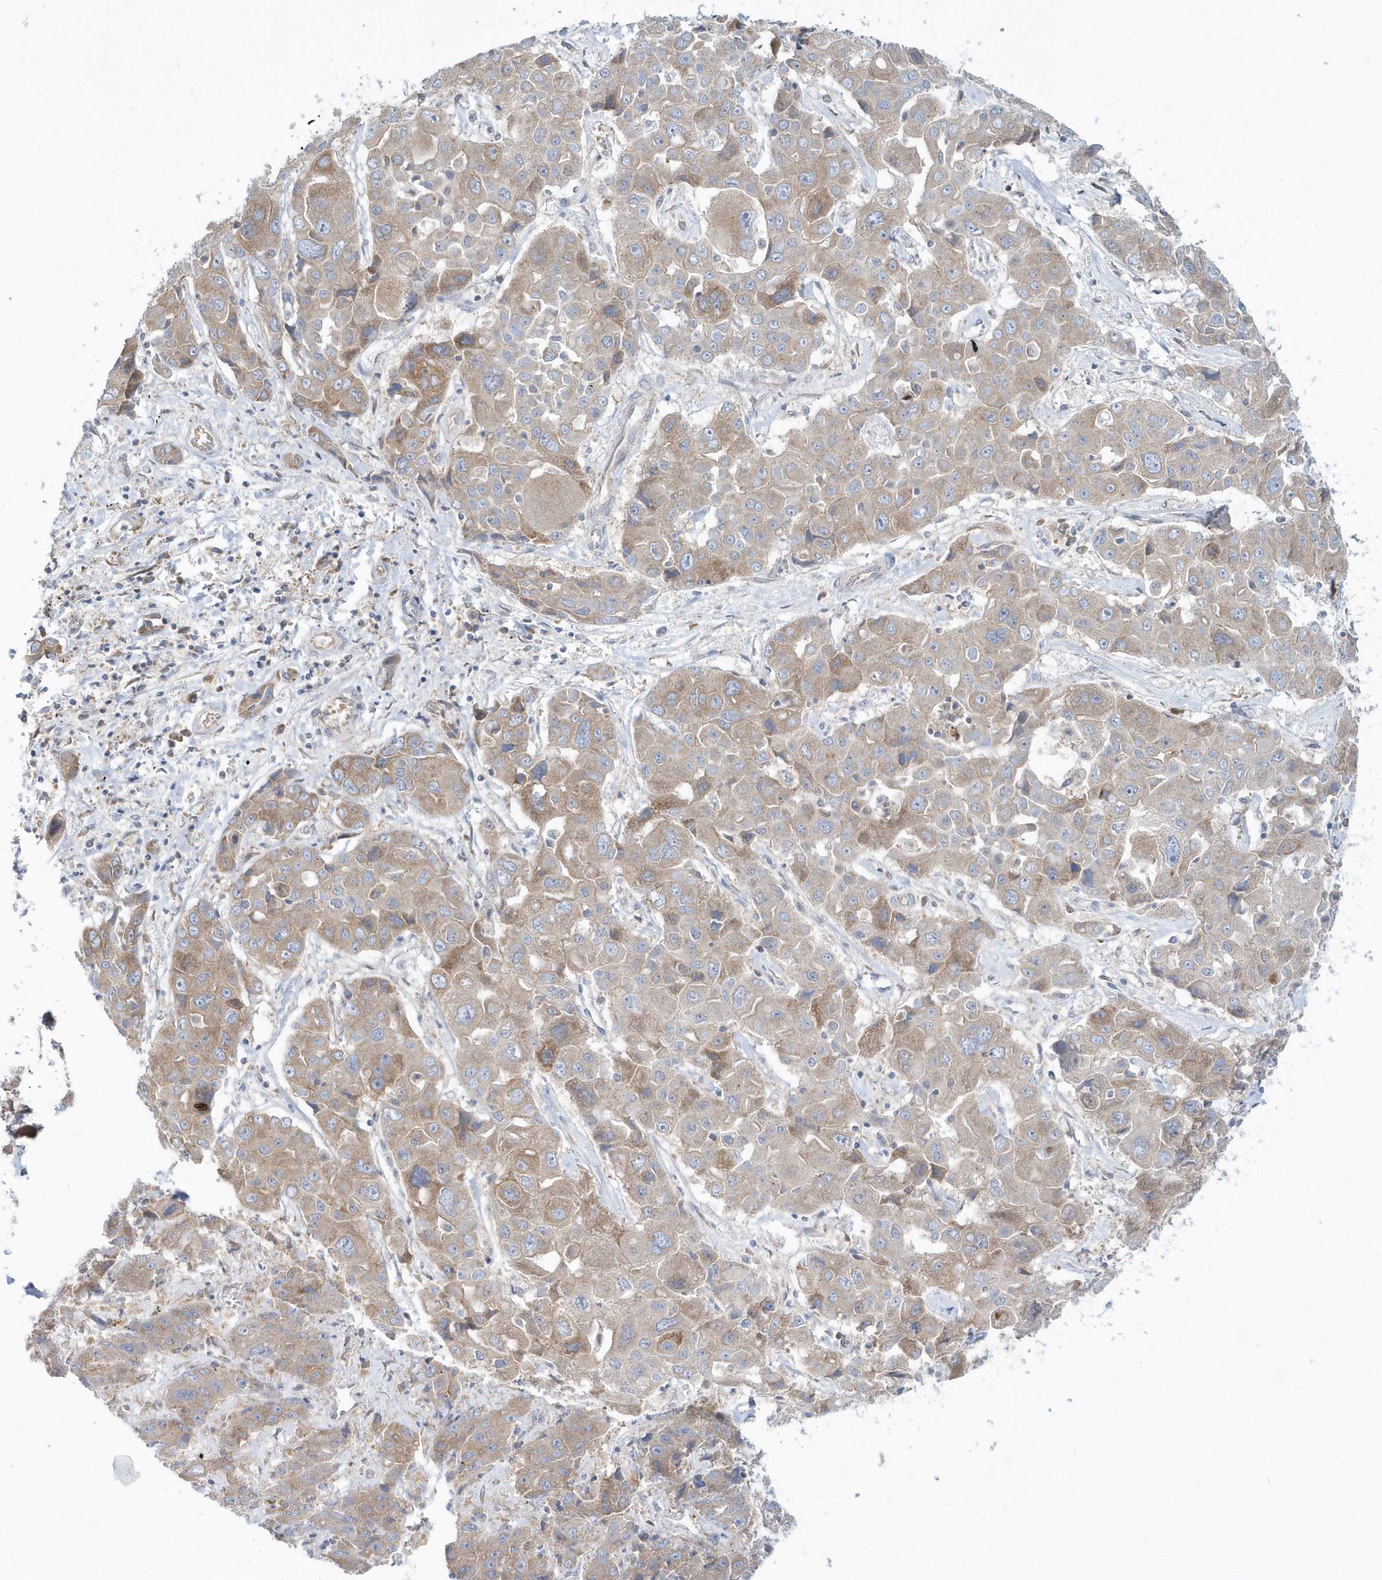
{"staining": {"intensity": "weak", "quantity": "25%-75%", "location": "cytoplasmic/membranous"}, "tissue": "liver cancer", "cell_type": "Tumor cells", "image_type": "cancer", "snomed": [{"axis": "morphology", "description": "Cholangiocarcinoma"}, {"axis": "topography", "description": "Liver"}], "caption": "Protein staining demonstrates weak cytoplasmic/membranous staining in about 25%-75% of tumor cells in liver cholangiocarcinoma.", "gene": "EIF3C", "patient": {"sex": "male", "age": 67}}